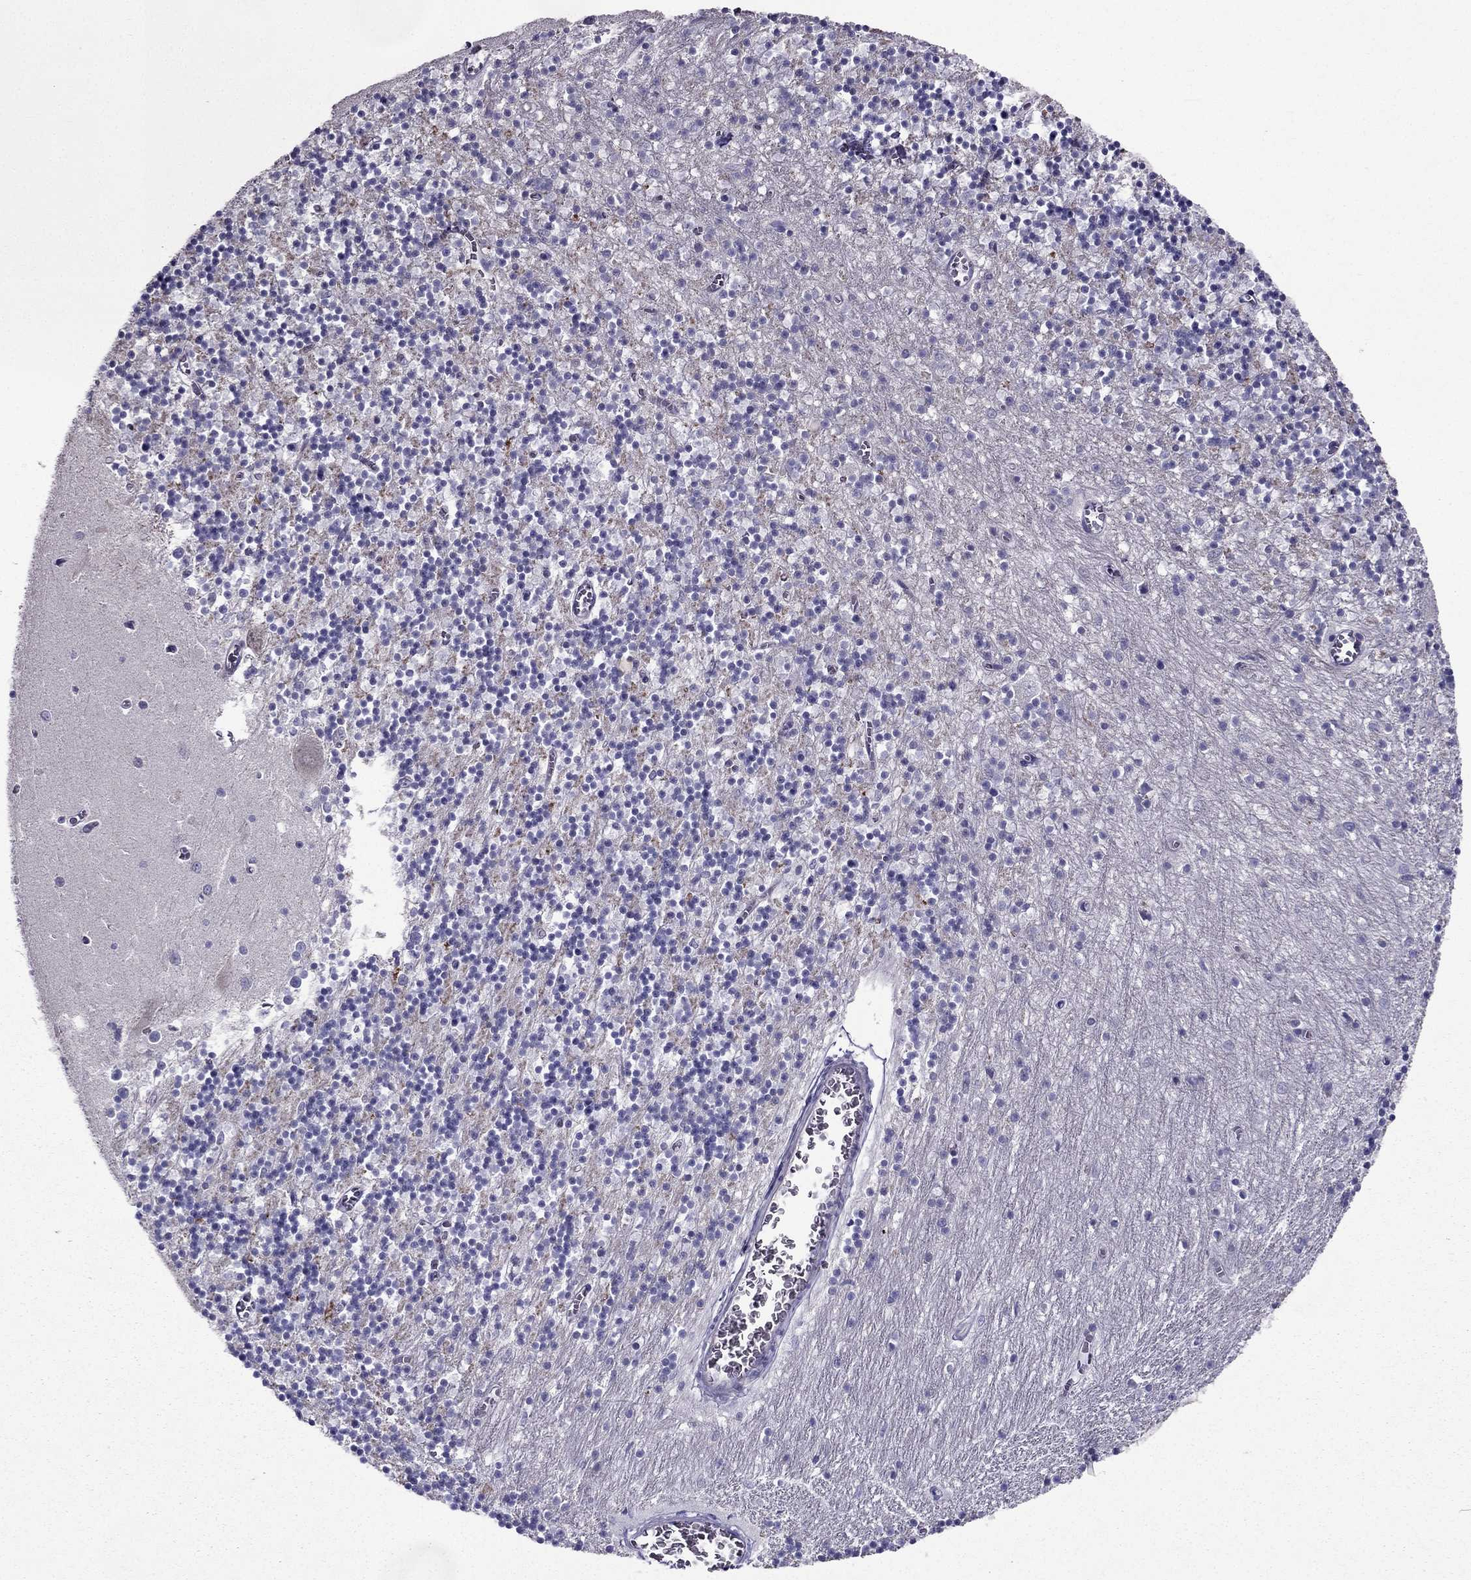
{"staining": {"intensity": "negative", "quantity": "none", "location": "none"}, "tissue": "cerebellum", "cell_type": "Cells in granular layer", "image_type": "normal", "snomed": [{"axis": "morphology", "description": "Normal tissue, NOS"}, {"axis": "topography", "description": "Cerebellum"}], "caption": "A micrograph of cerebellum stained for a protein shows no brown staining in cells in granular layer. (Brightfield microscopy of DAB IHC at high magnification).", "gene": "AAK1", "patient": {"sex": "female", "age": 64}}